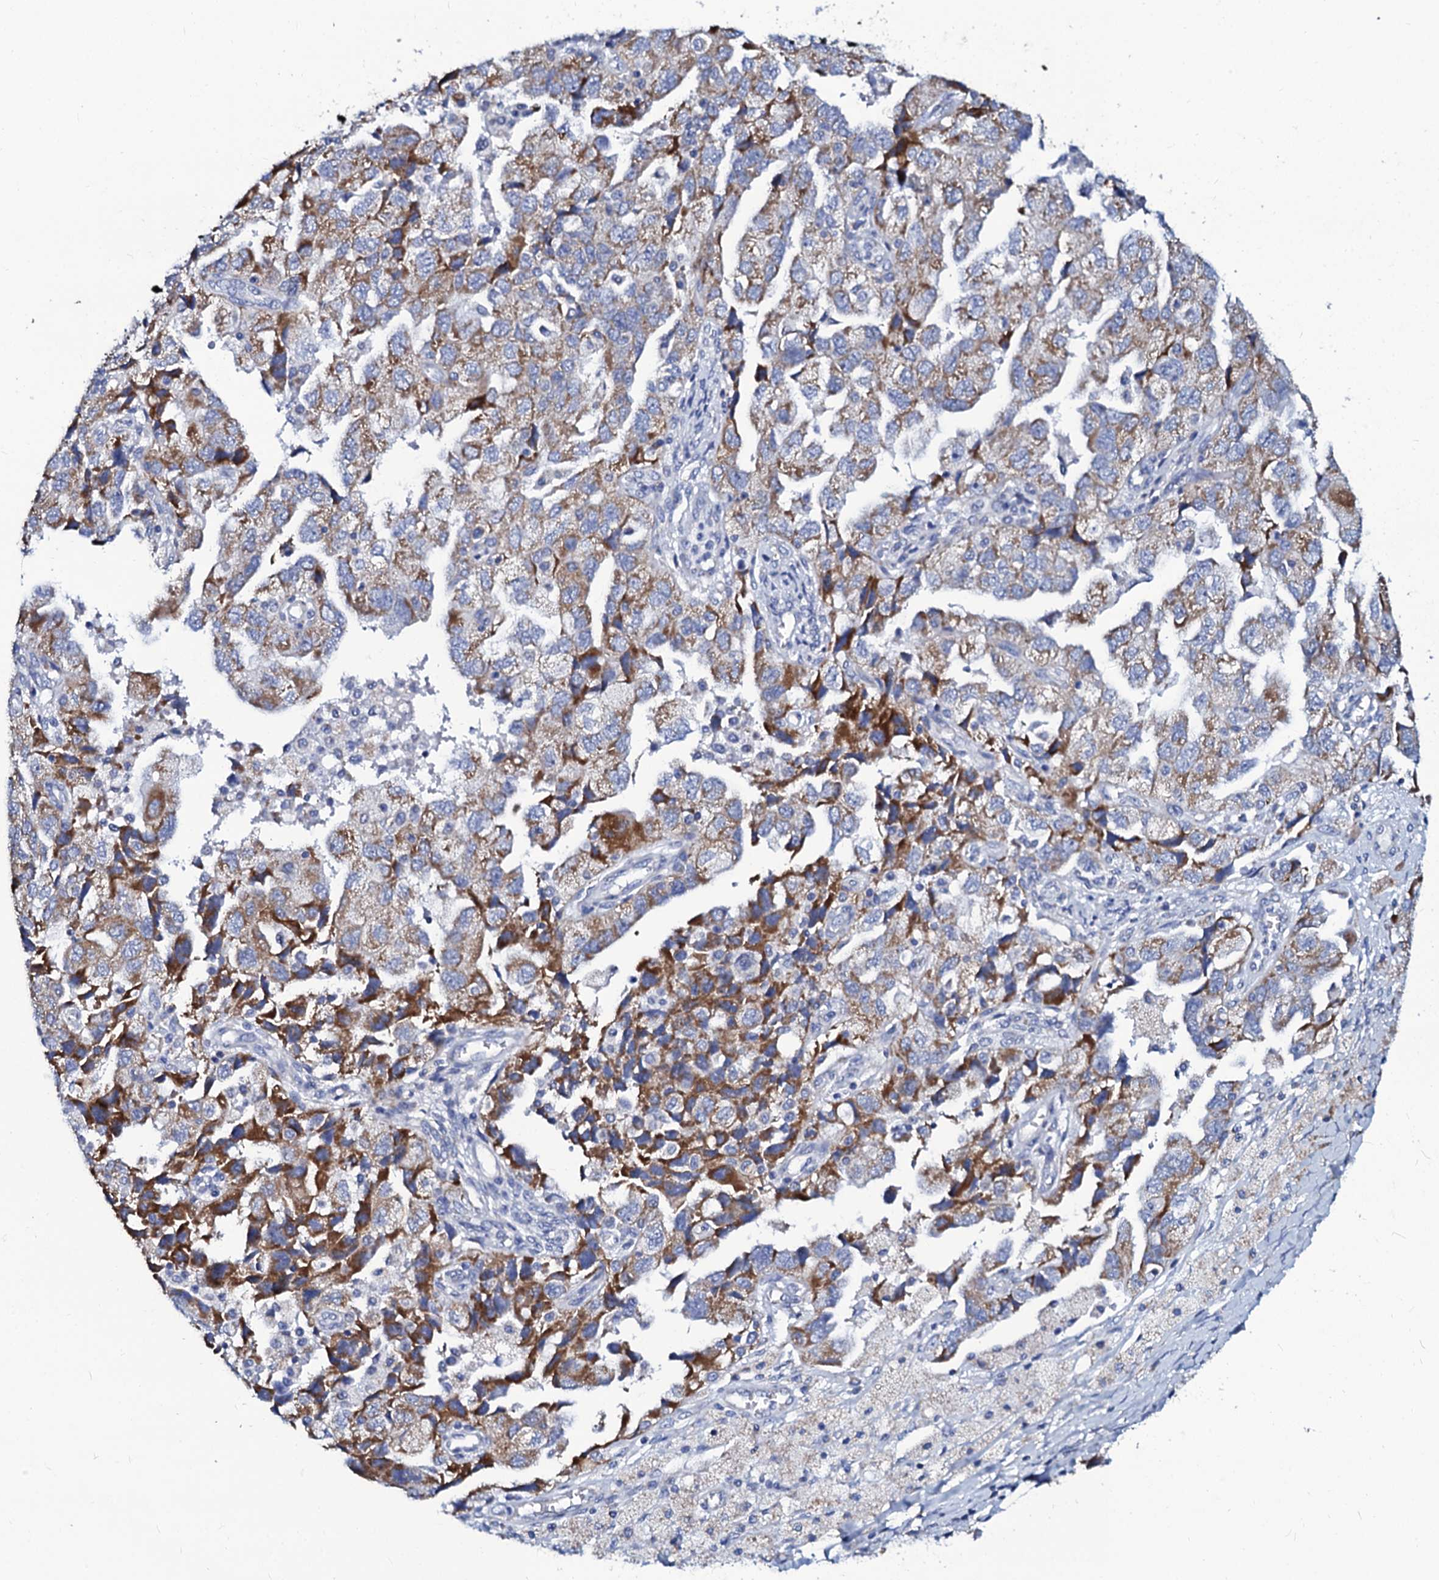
{"staining": {"intensity": "moderate", "quantity": "25%-75%", "location": "cytoplasmic/membranous"}, "tissue": "ovarian cancer", "cell_type": "Tumor cells", "image_type": "cancer", "snomed": [{"axis": "morphology", "description": "Carcinoma, NOS"}, {"axis": "morphology", "description": "Cystadenocarcinoma, serous, NOS"}, {"axis": "topography", "description": "Ovary"}], "caption": "Moderate cytoplasmic/membranous positivity is present in approximately 25%-75% of tumor cells in ovarian cancer.", "gene": "SLC37A4", "patient": {"sex": "female", "age": 69}}